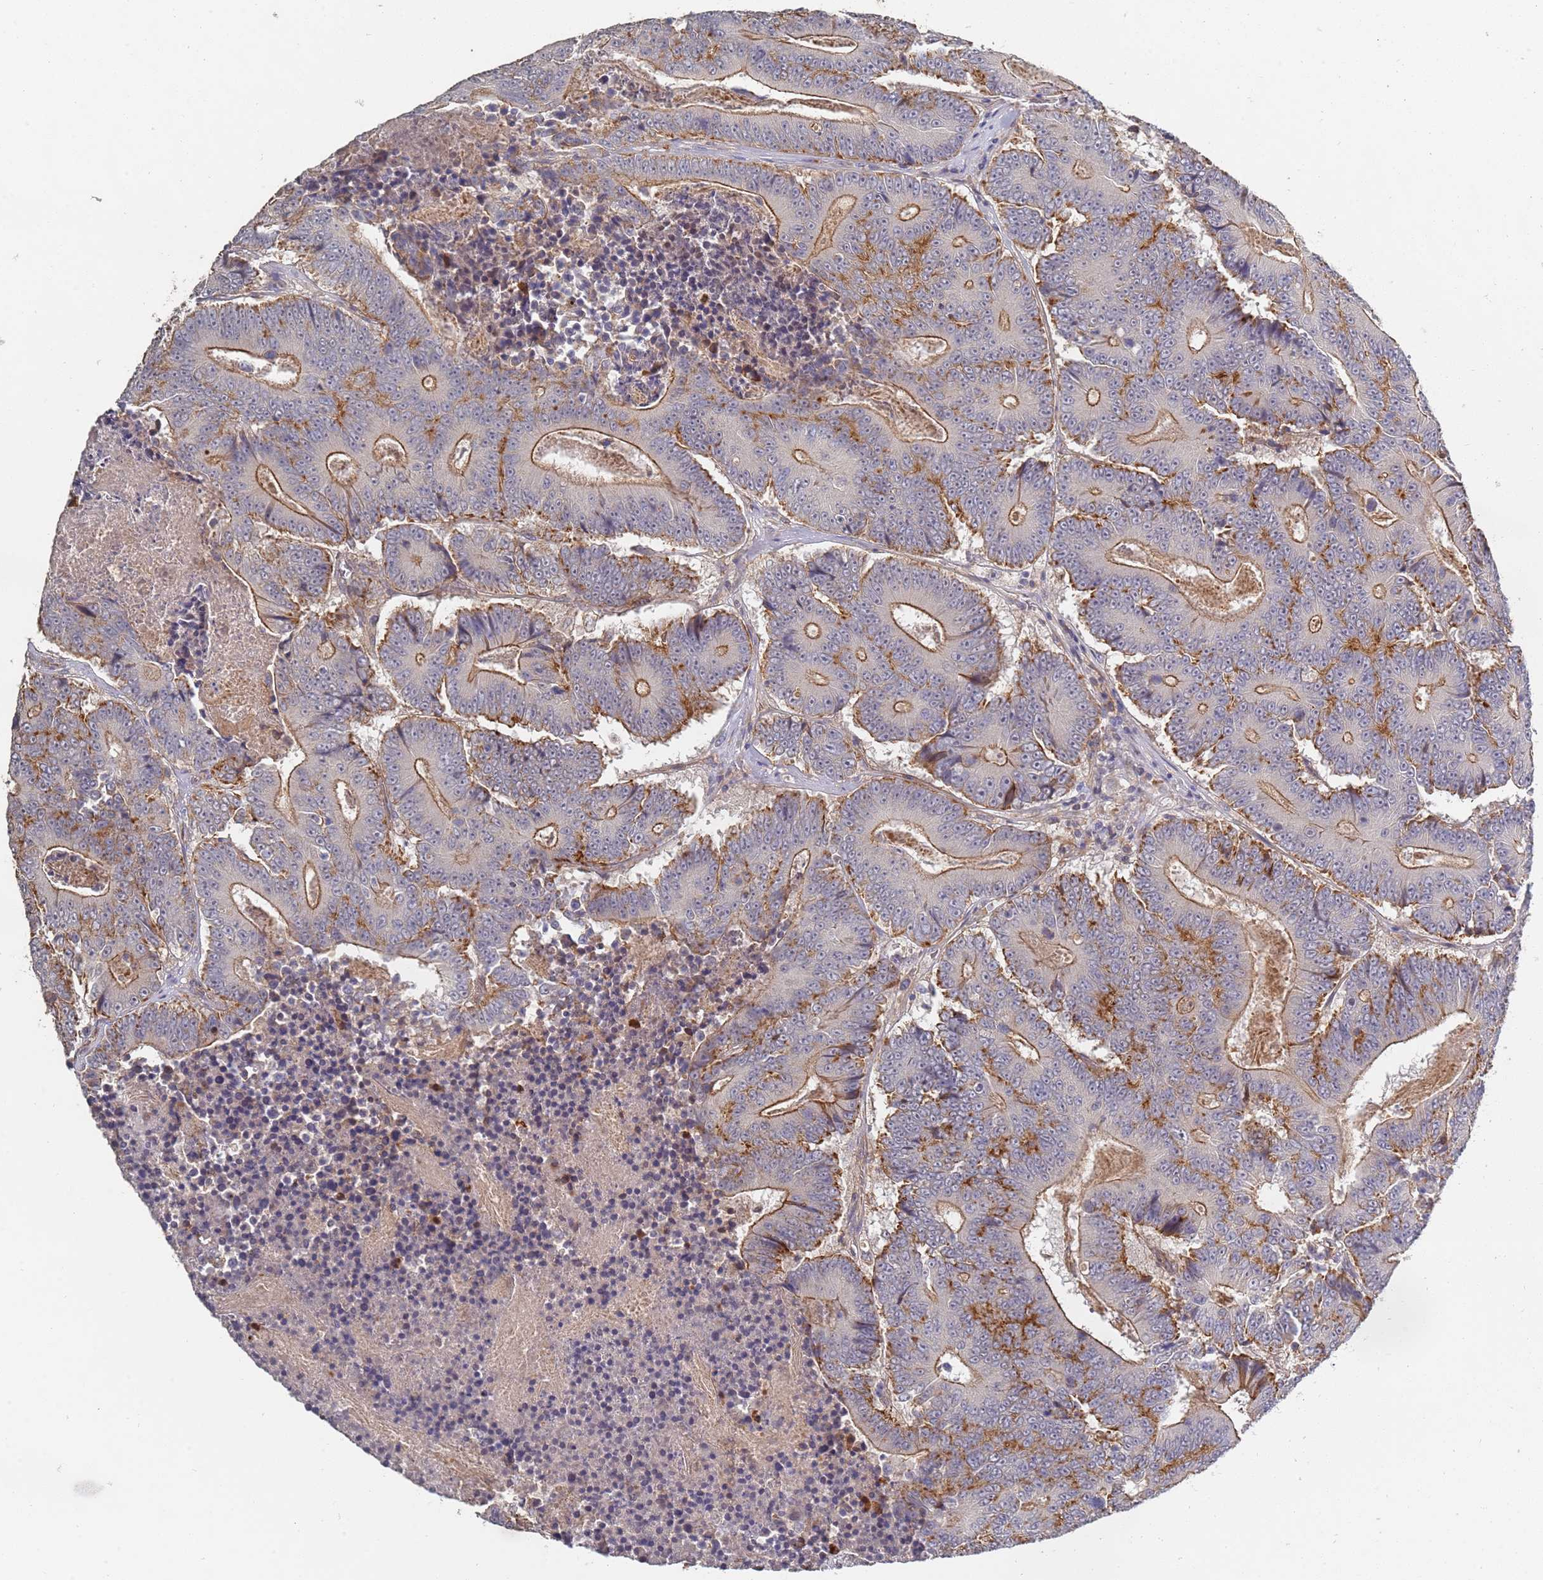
{"staining": {"intensity": "moderate", "quantity": "25%-75%", "location": "cytoplasmic/membranous"}, "tissue": "colorectal cancer", "cell_type": "Tumor cells", "image_type": "cancer", "snomed": [{"axis": "morphology", "description": "Adenocarcinoma, NOS"}, {"axis": "topography", "description": "Colon"}], "caption": "A brown stain shows moderate cytoplasmic/membranous staining of a protein in human colorectal cancer (adenocarcinoma) tumor cells.", "gene": "ABCB6", "patient": {"sex": "male", "age": 83}}